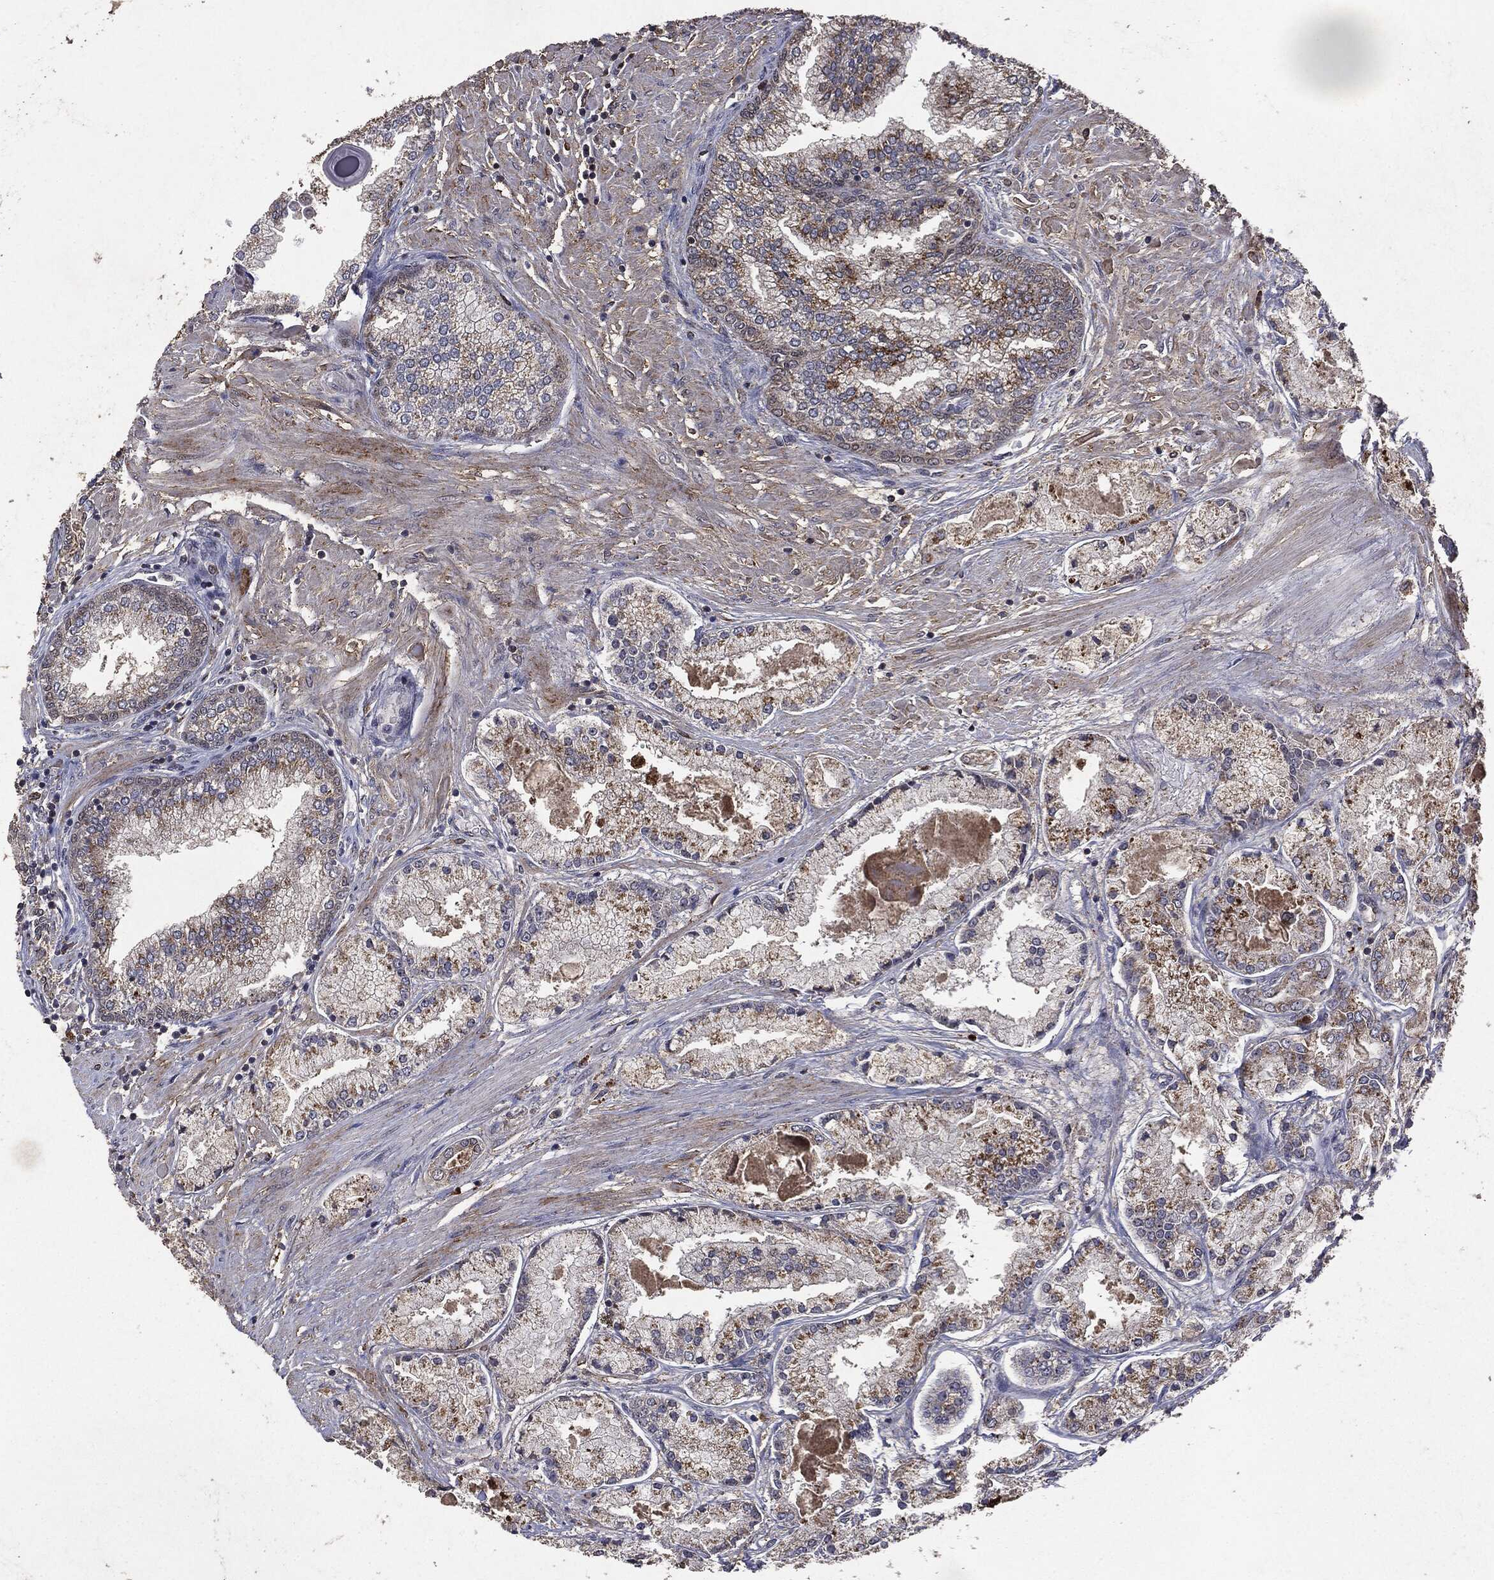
{"staining": {"intensity": "negative", "quantity": "none", "location": "none"}, "tissue": "prostate cancer", "cell_type": "Tumor cells", "image_type": "cancer", "snomed": [{"axis": "morphology", "description": "Adenocarcinoma, High grade"}, {"axis": "topography", "description": "Prostate"}], "caption": "Tumor cells are negative for protein expression in human high-grade adenocarcinoma (prostate).", "gene": "PTEN", "patient": {"sex": "male", "age": 67}}